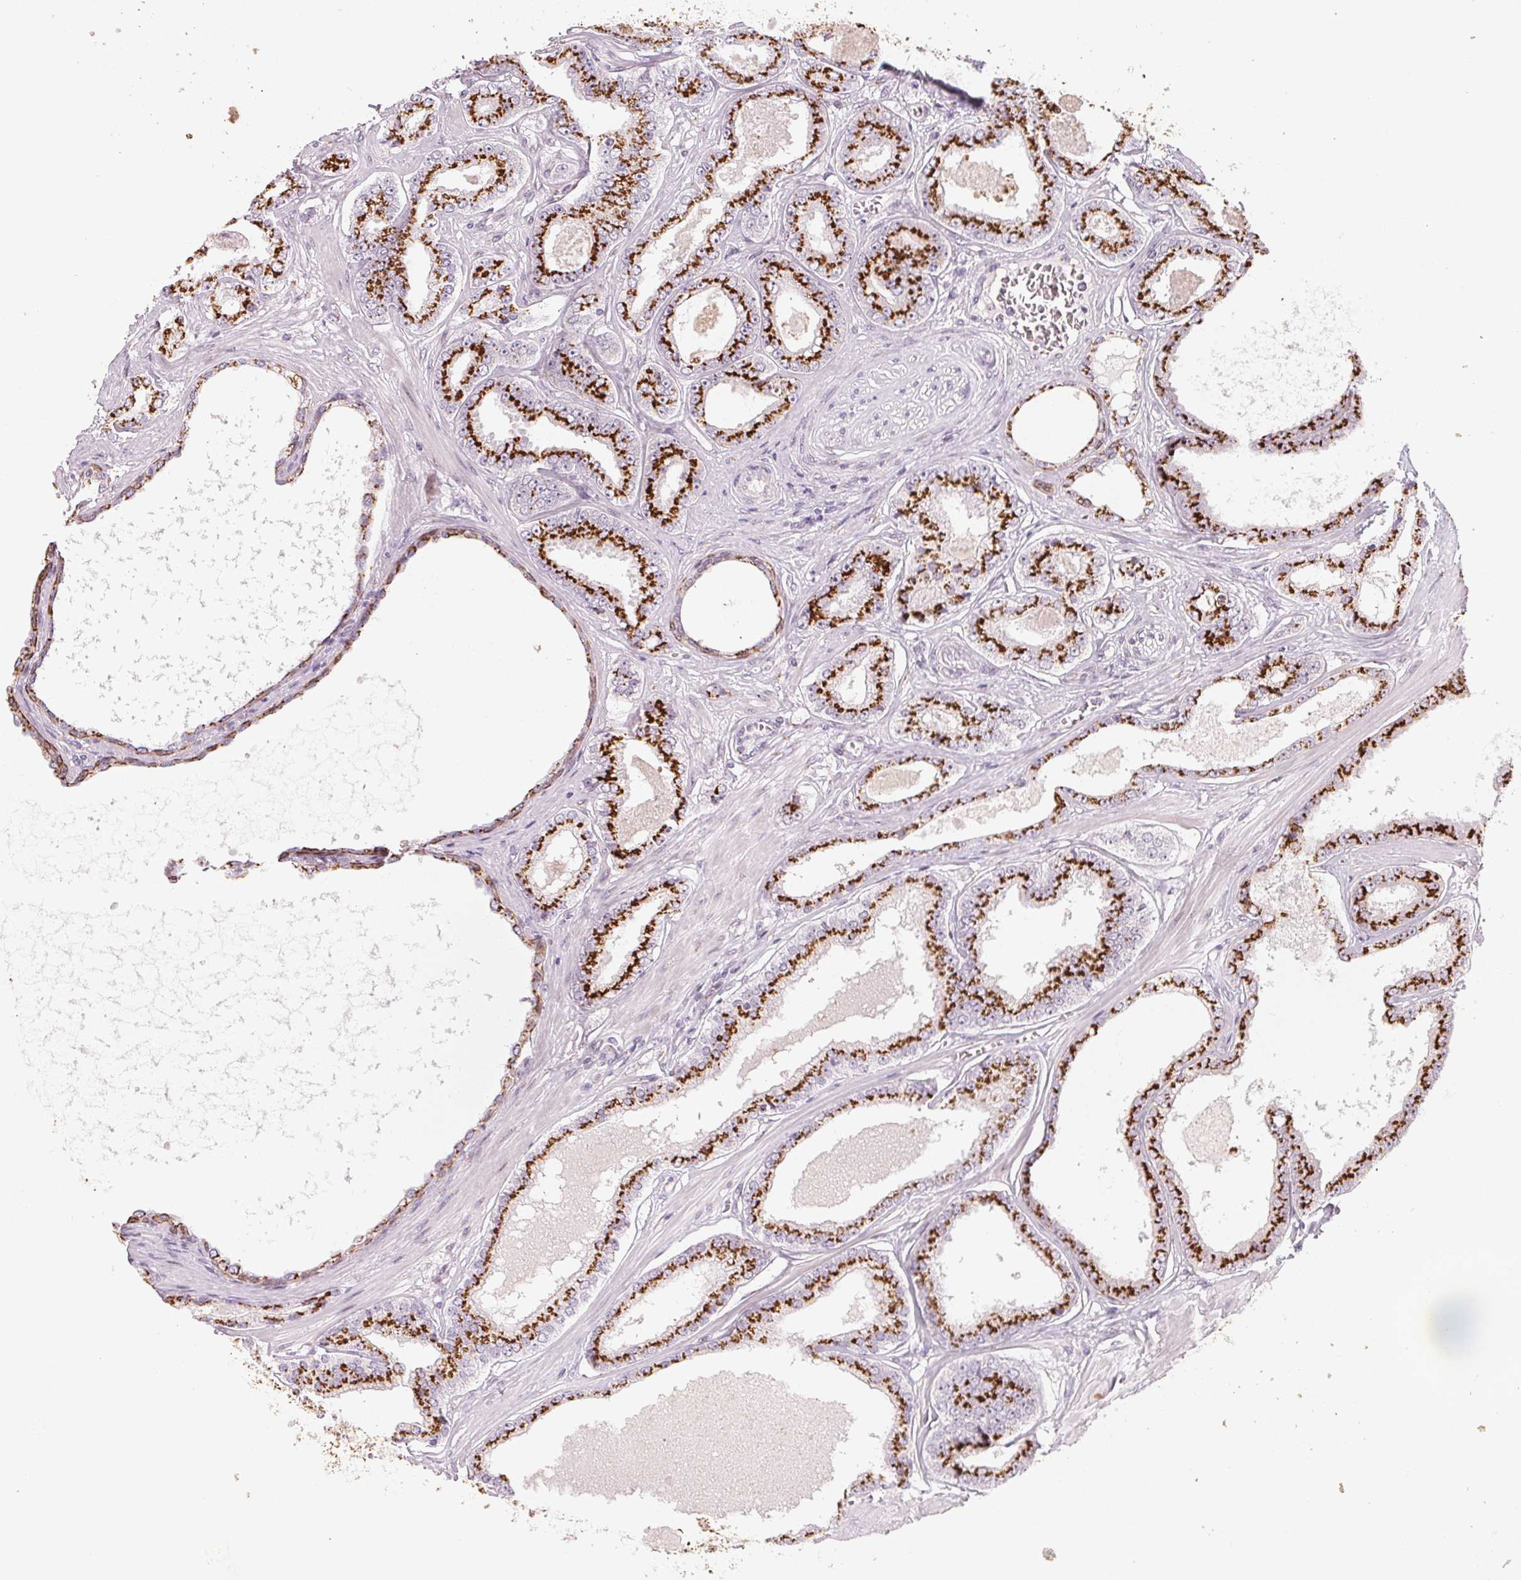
{"staining": {"intensity": "strong", "quantity": ">75%", "location": "cytoplasmic/membranous"}, "tissue": "prostate cancer", "cell_type": "Tumor cells", "image_type": "cancer", "snomed": [{"axis": "morphology", "description": "Adenocarcinoma, NOS"}, {"axis": "topography", "description": "Prostate"}], "caption": "Strong cytoplasmic/membranous staining for a protein is present in about >75% of tumor cells of prostate cancer using IHC.", "gene": "RAB22A", "patient": {"sex": "male", "age": 64}}